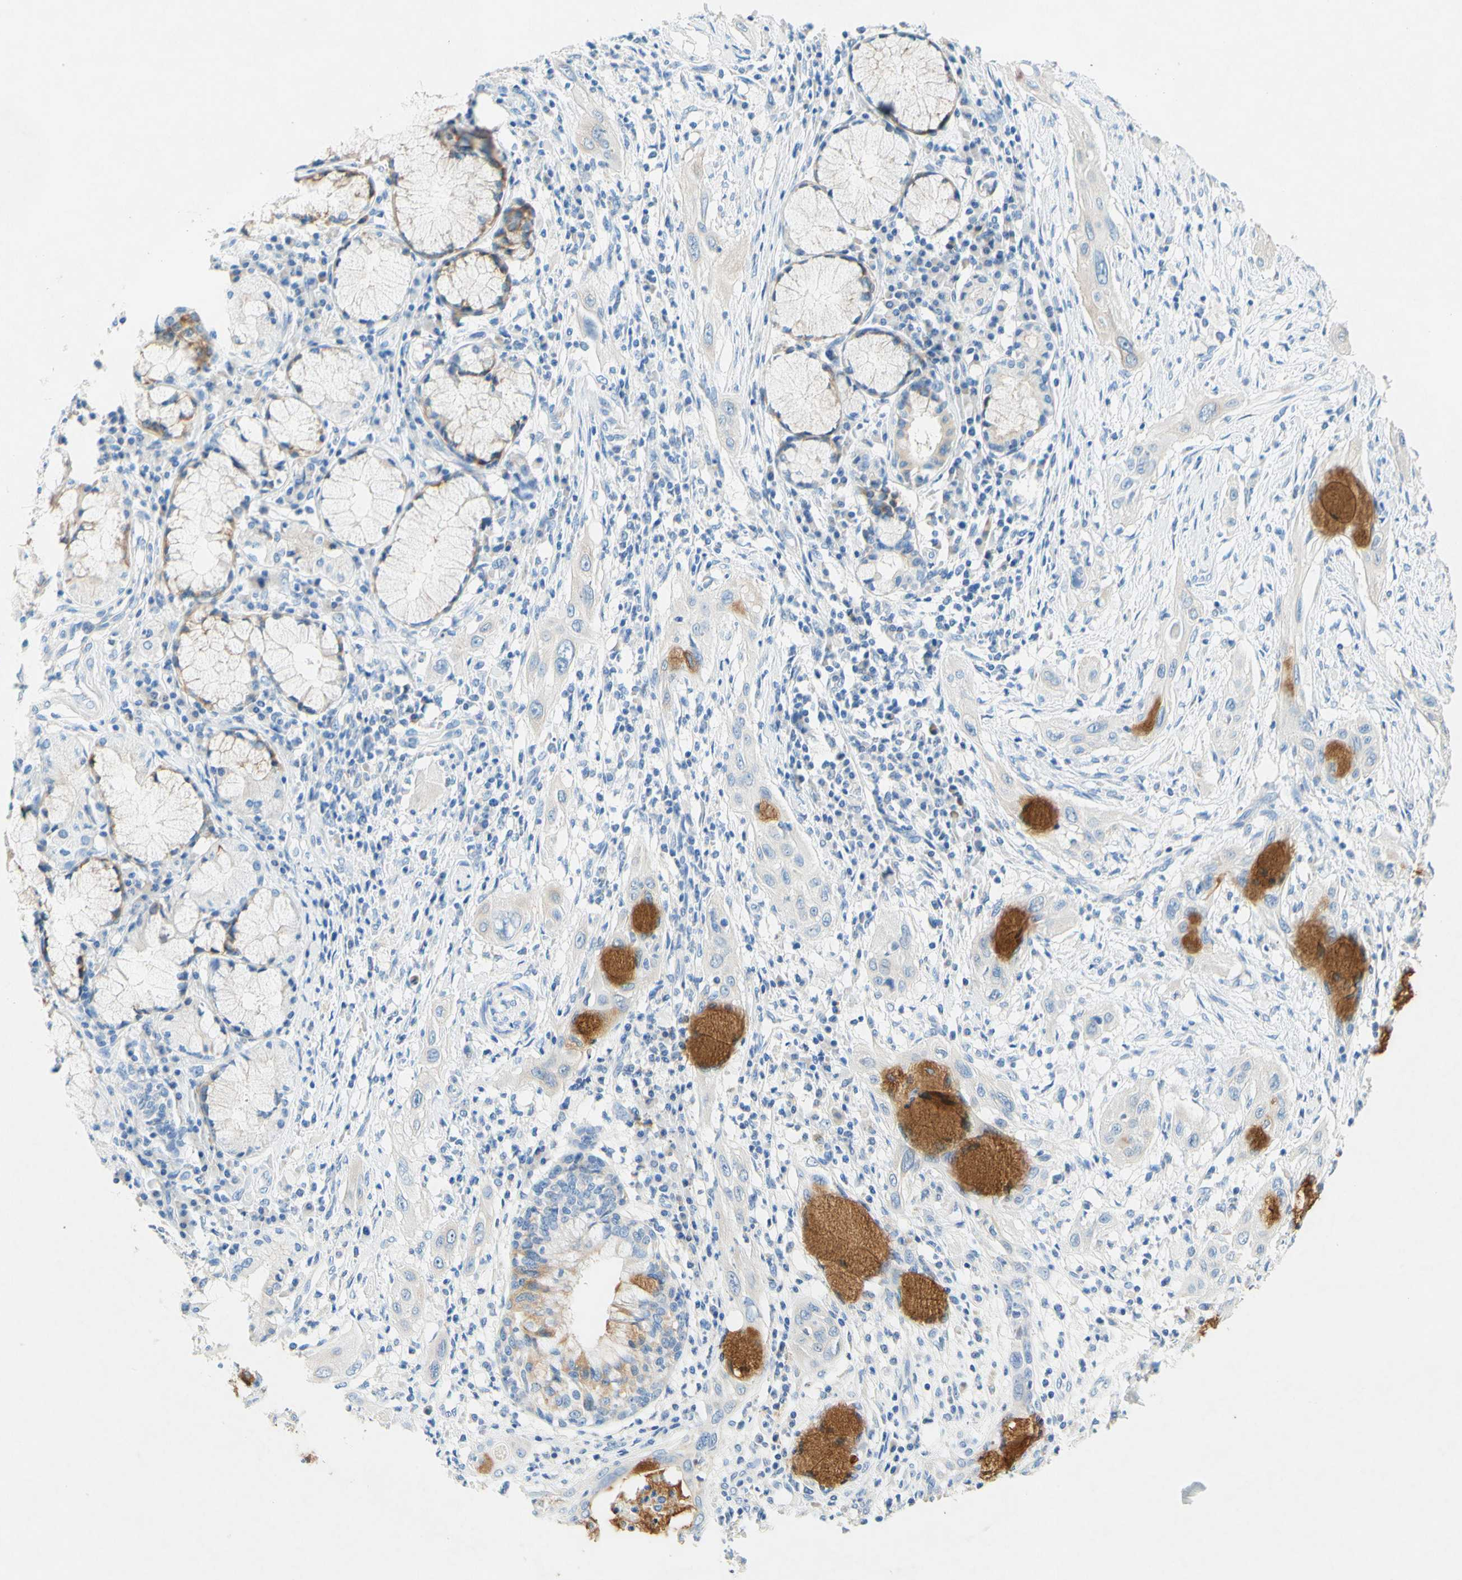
{"staining": {"intensity": "moderate", "quantity": "<25%", "location": "cytoplasmic/membranous"}, "tissue": "lung cancer", "cell_type": "Tumor cells", "image_type": "cancer", "snomed": [{"axis": "morphology", "description": "Squamous cell carcinoma, NOS"}, {"axis": "topography", "description": "Lung"}], "caption": "IHC staining of squamous cell carcinoma (lung), which reveals low levels of moderate cytoplasmic/membranous staining in about <25% of tumor cells indicating moderate cytoplasmic/membranous protein positivity. The staining was performed using DAB (brown) for protein detection and nuclei were counterstained in hematoxylin (blue).", "gene": "SLC46A1", "patient": {"sex": "female", "age": 47}}